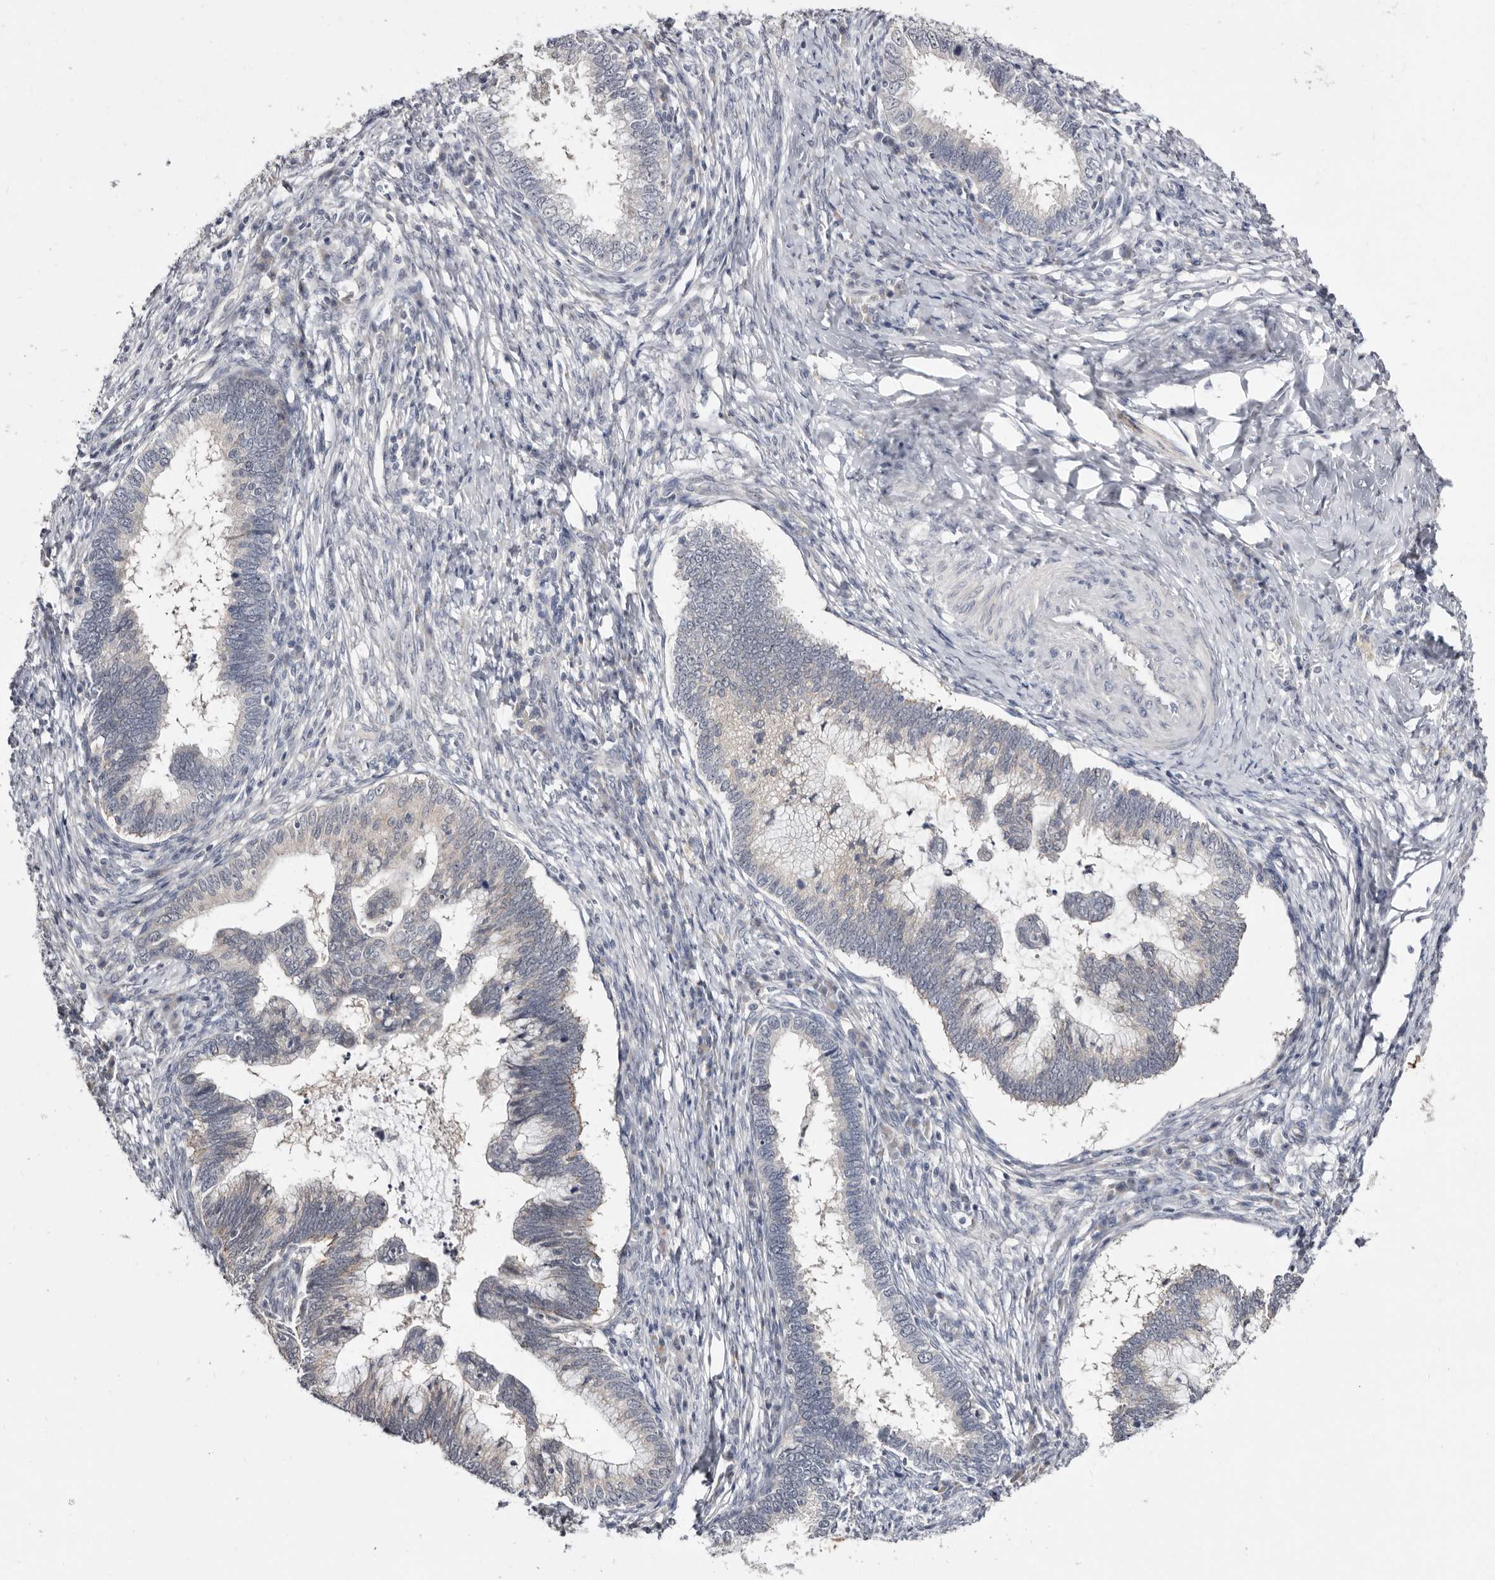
{"staining": {"intensity": "weak", "quantity": "<25%", "location": "cytoplasmic/membranous"}, "tissue": "cervical cancer", "cell_type": "Tumor cells", "image_type": "cancer", "snomed": [{"axis": "morphology", "description": "Adenocarcinoma, NOS"}, {"axis": "topography", "description": "Cervix"}], "caption": "A high-resolution histopathology image shows immunohistochemistry (IHC) staining of adenocarcinoma (cervical), which displays no significant positivity in tumor cells.", "gene": "KLHL4", "patient": {"sex": "female", "age": 36}}